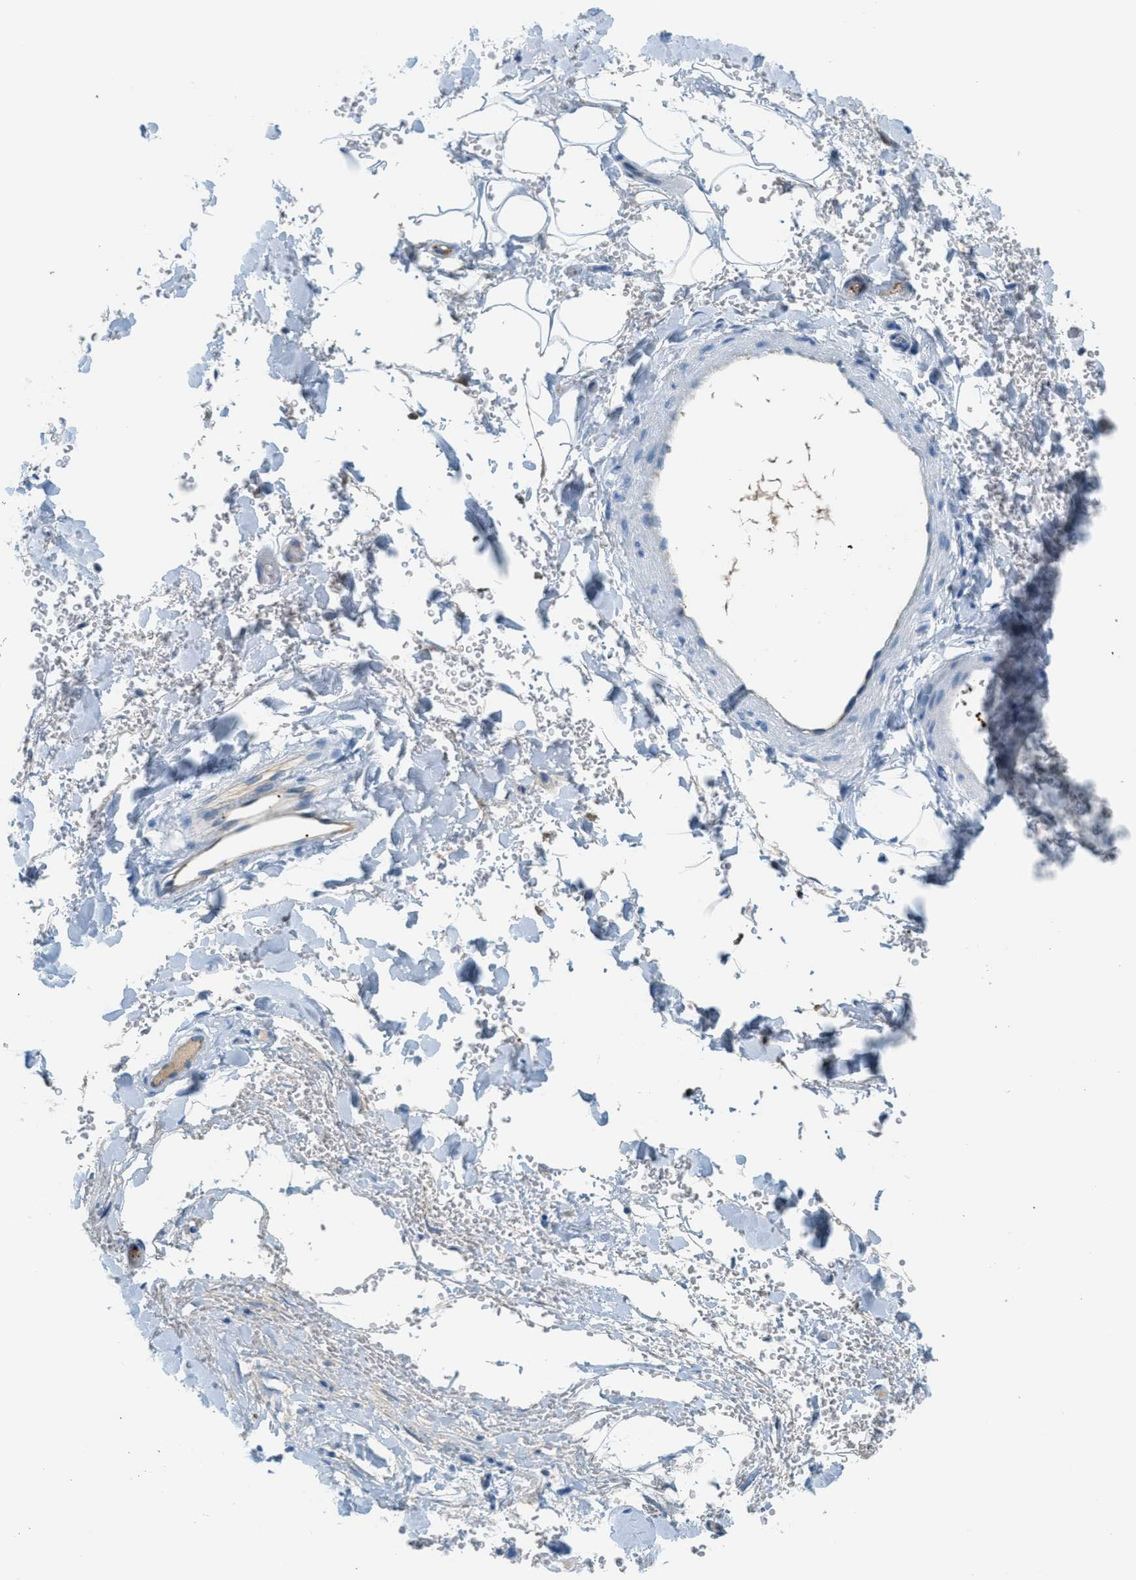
{"staining": {"intensity": "negative", "quantity": "none", "location": "none"}, "tissue": "adipose tissue", "cell_type": "Adipocytes", "image_type": "normal", "snomed": [{"axis": "morphology", "description": "Normal tissue, NOS"}, {"axis": "morphology", "description": "Carcinoma, NOS"}, {"axis": "topography", "description": "Pancreas"}, {"axis": "topography", "description": "Peripheral nerve tissue"}], "caption": "IHC photomicrograph of unremarkable adipose tissue: human adipose tissue stained with DAB exhibits no significant protein positivity in adipocytes.", "gene": "PPBP", "patient": {"sex": "female", "age": 29}}